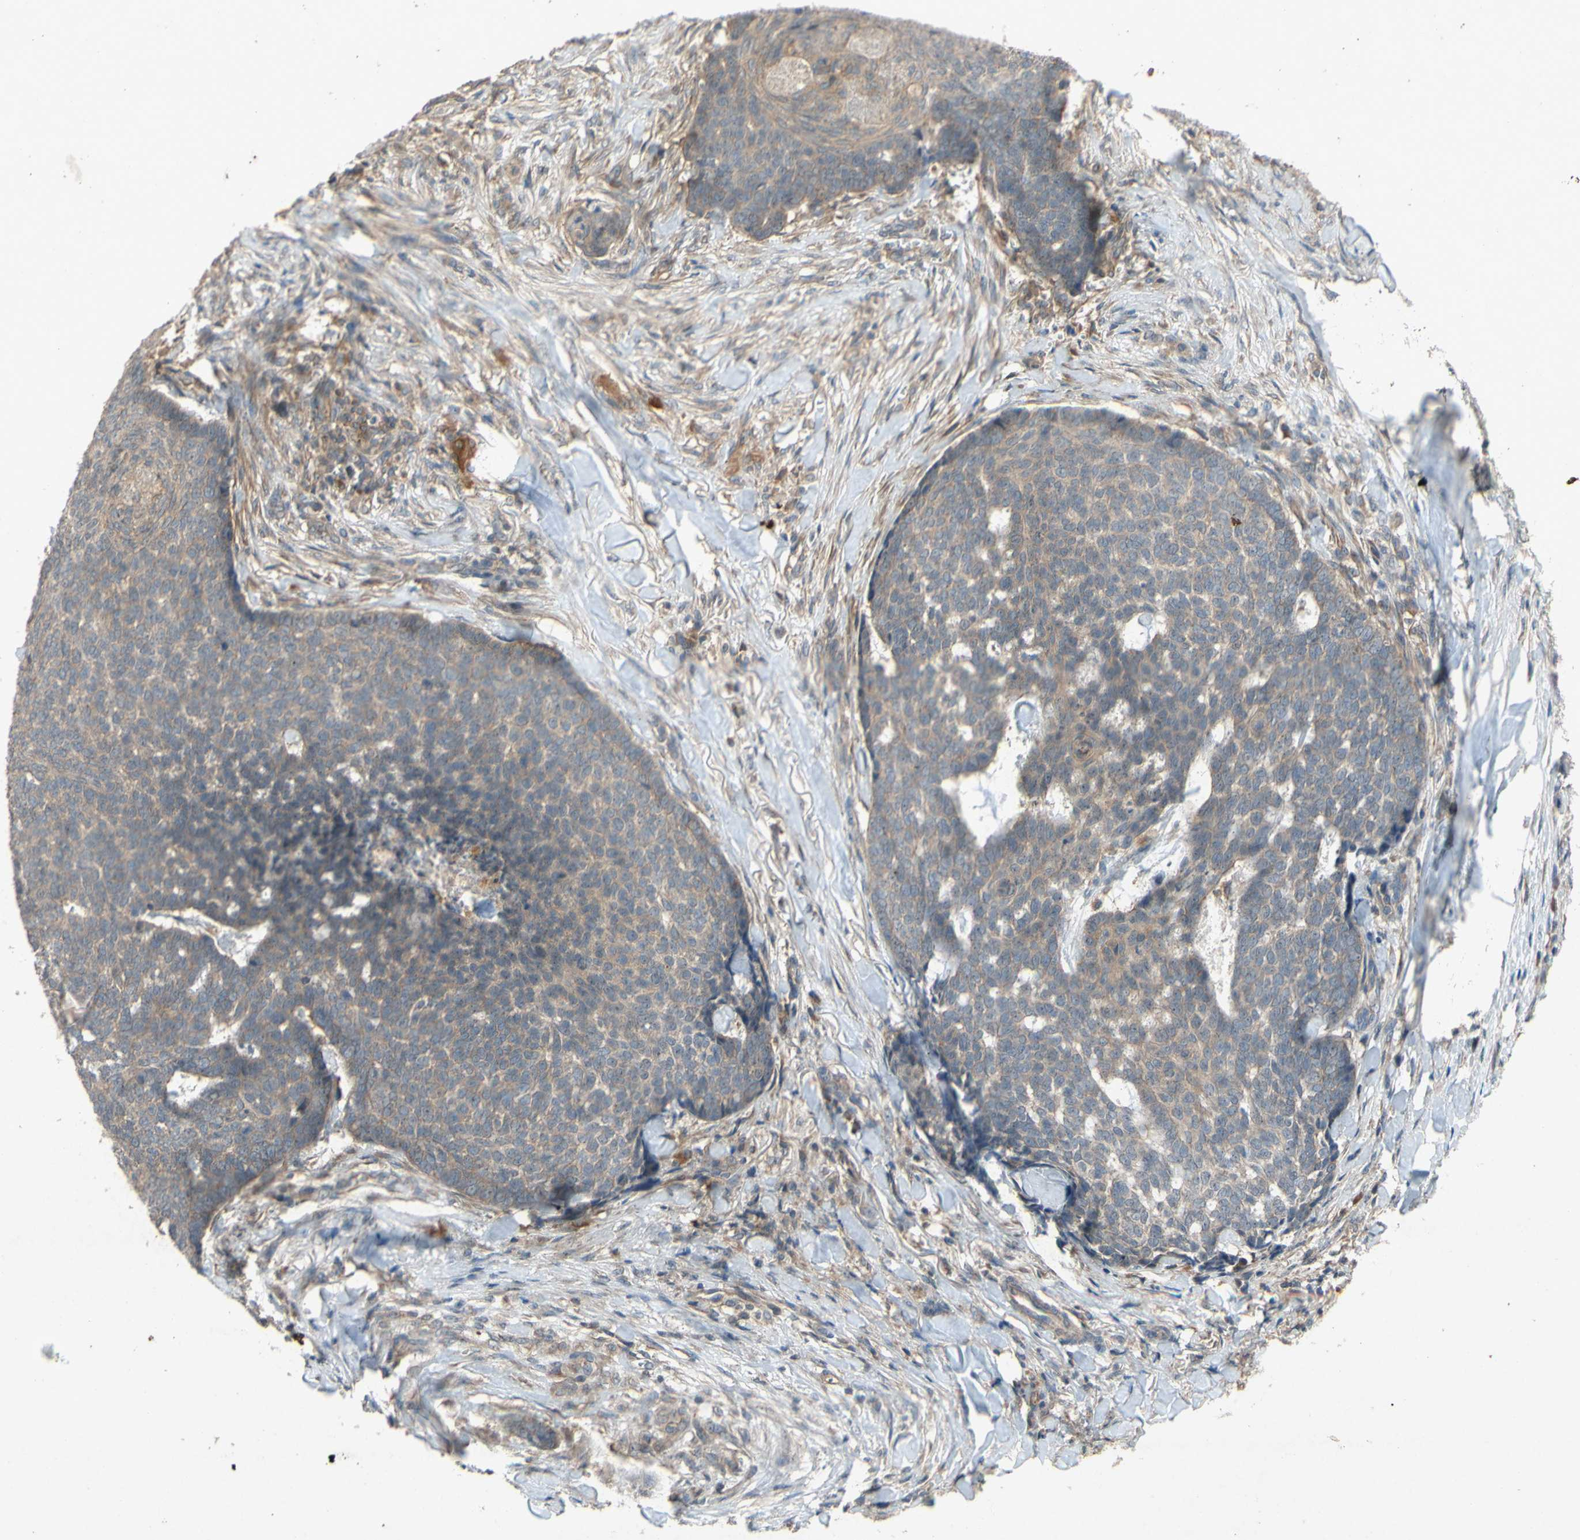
{"staining": {"intensity": "weak", "quantity": ">75%", "location": "cytoplasmic/membranous"}, "tissue": "skin cancer", "cell_type": "Tumor cells", "image_type": "cancer", "snomed": [{"axis": "morphology", "description": "Basal cell carcinoma"}, {"axis": "topography", "description": "Skin"}], "caption": "Immunohistochemistry (DAB (3,3'-diaminobenzidine)) staining of human skin basal cell carcinoma reveals weak cytoplasmic/membranous protein staining in approximately >75% of tumor cells.", "gene": "ATP6V1F", "patient": {"sex": "male", "age": 84}}